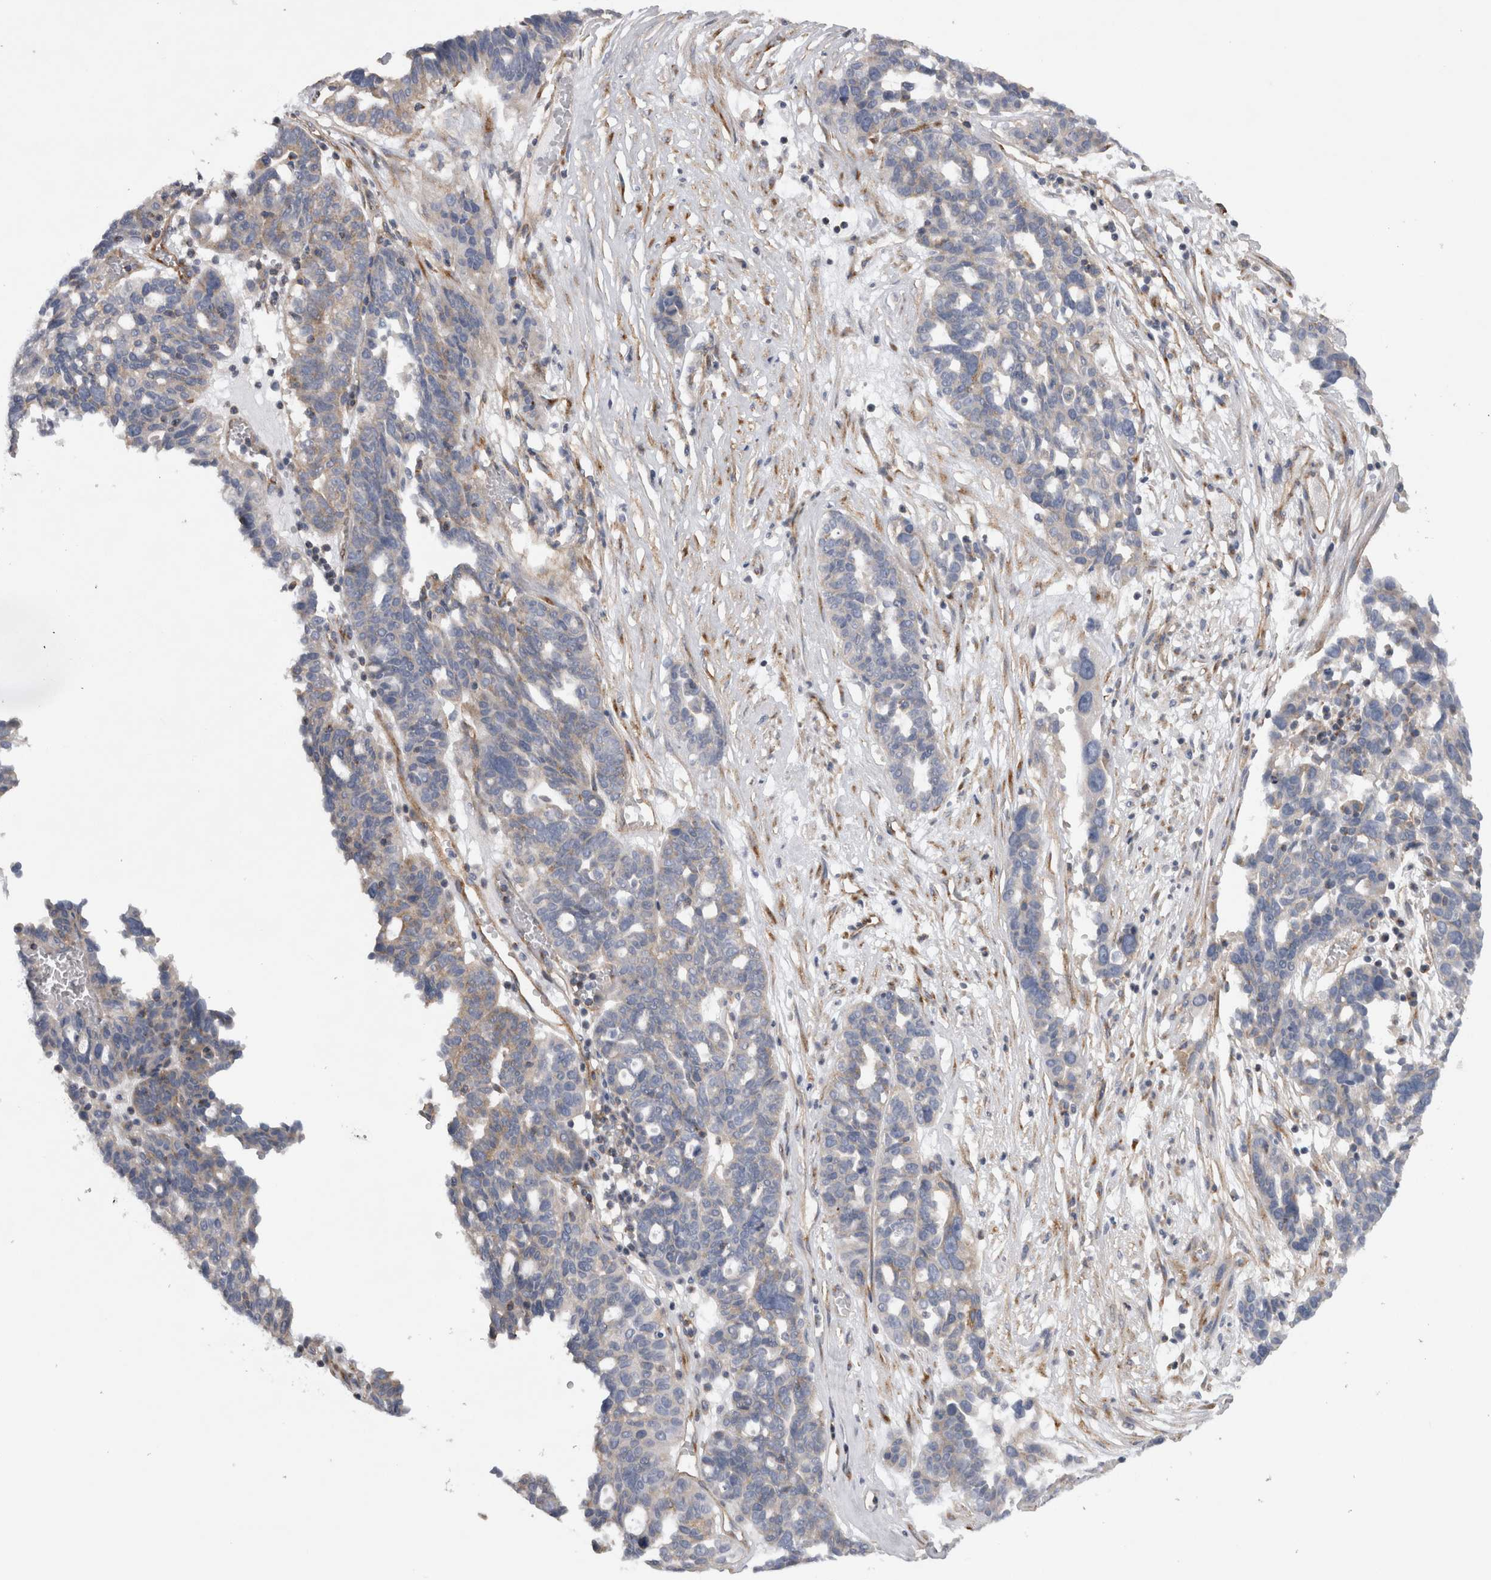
{"staining": {"intensity": "weak", "quantity": "25%-75%", "location": "cytoplasmic/membranous"}, "tissue": "ovarian cancer", "cell_type": "Tumor cells", "image_type": "cancer", "snomed": [{"axis": "morphology", "description": "Cystadenocarcinoma, serous, NOS"}, {"axis": "topography", "description": "Ovary"}], "caption": "IHC histopathology image of neoplastic tissue: serous cystadenocarcinoma (ovarian) stained using IHC displays low levels of weak protein expression localized specifically in the cytoplasmic/membranous of tumor cells, appearing as a cytoplasmic/membranous brown color.", "gene": "ATXN3", "patient": {"sex": "female", "age": 59}}